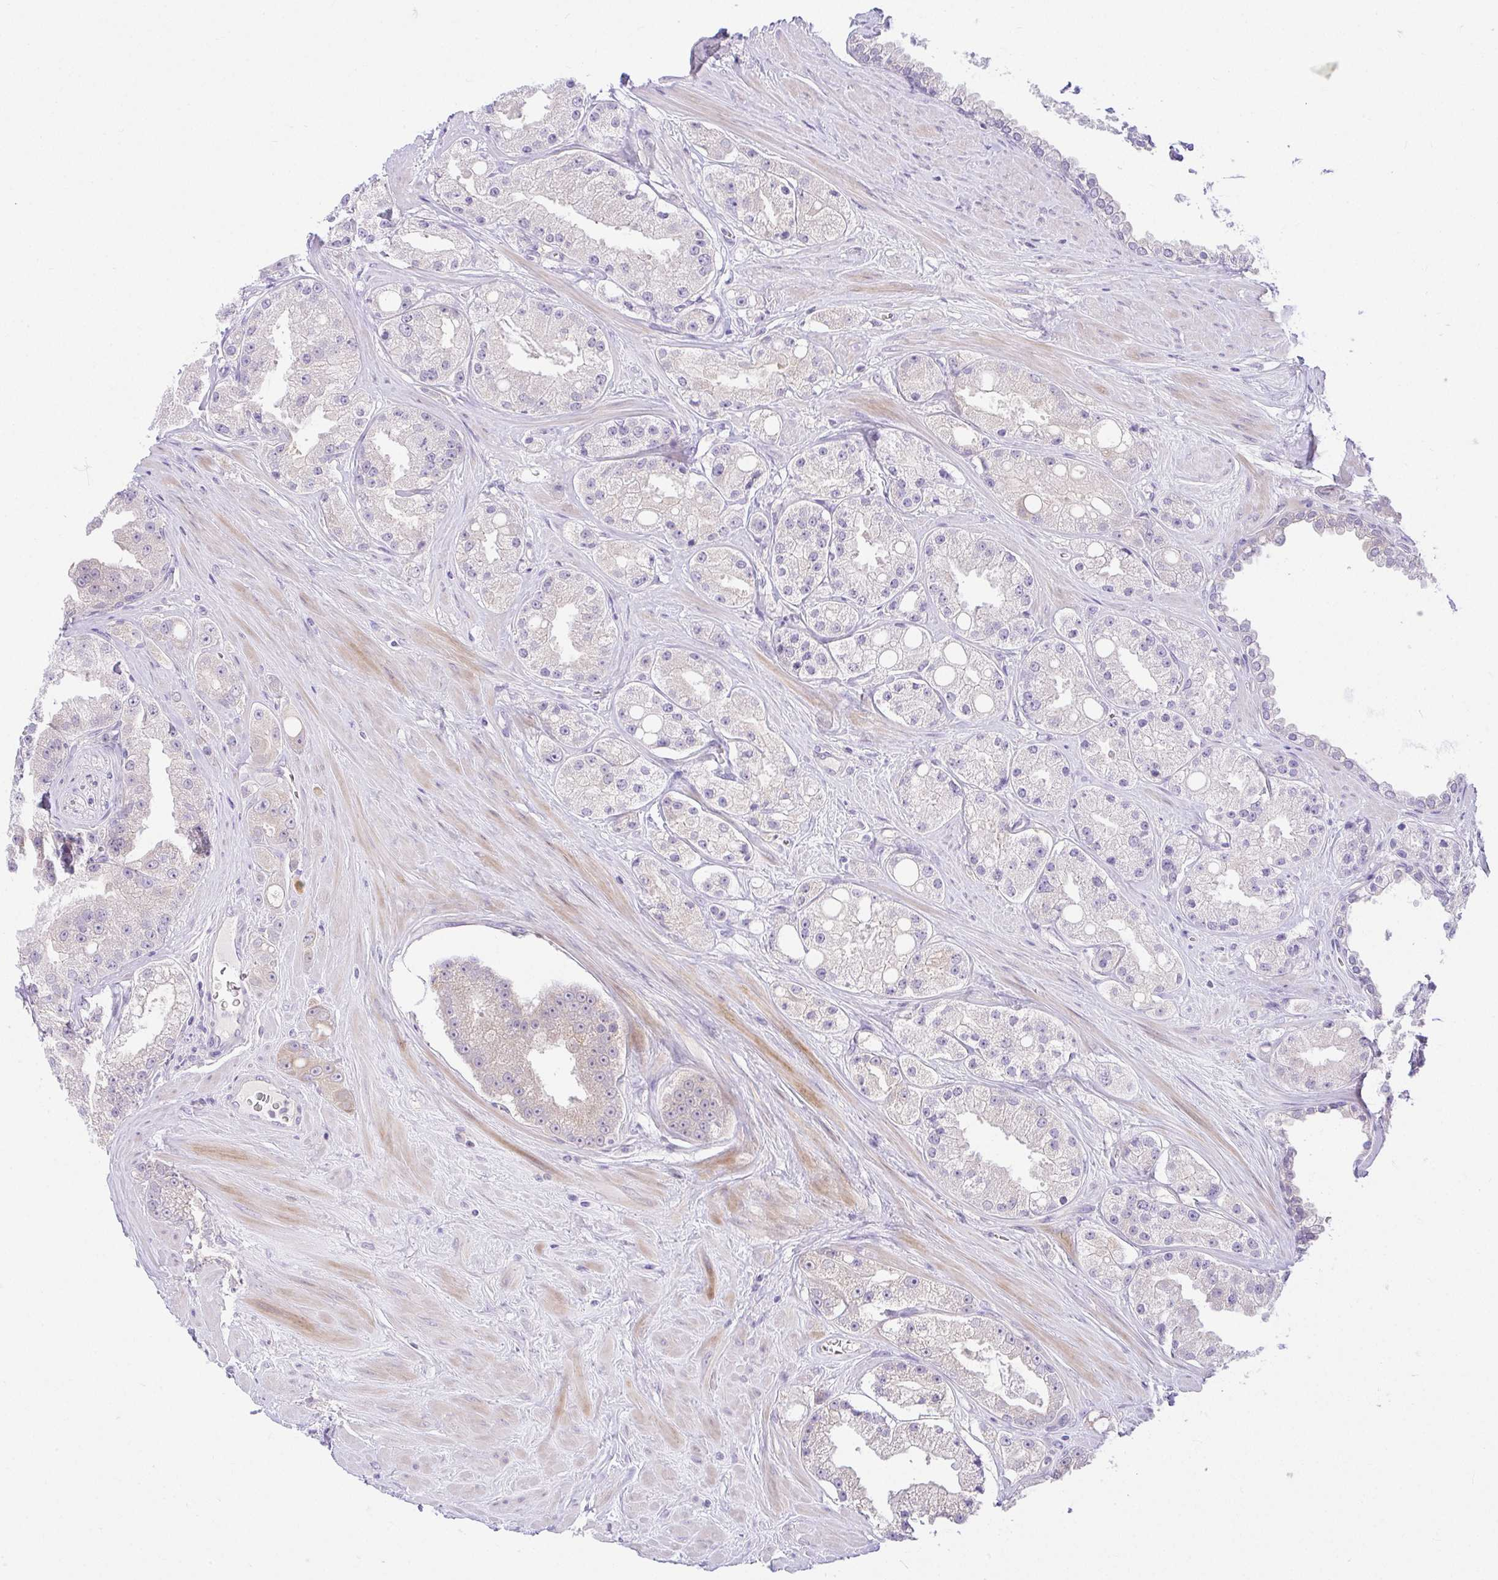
{"staining": {"intensity": "negative", "quantity": "none", "location": "none"}, "tissue": "prostate cancer", "cell_type": "Tumor cells", "image_type": "cancer", "snomed": [{"axis": "morphology", "description": "Adenocarcinoma, High grade"}, {"axis": "topography", "description": "Prostate"}], "caption": "Tumor cells are negative for protein expression in human prostate adenocarcinoma (high-grade). Brightfield microscopy of immunohistochemistry stained with DAB (brown) and hematoxylin (blue), captured at high magnification.", "gene": "ZNF101", "patient": {"sex": "male", "age": 66}}